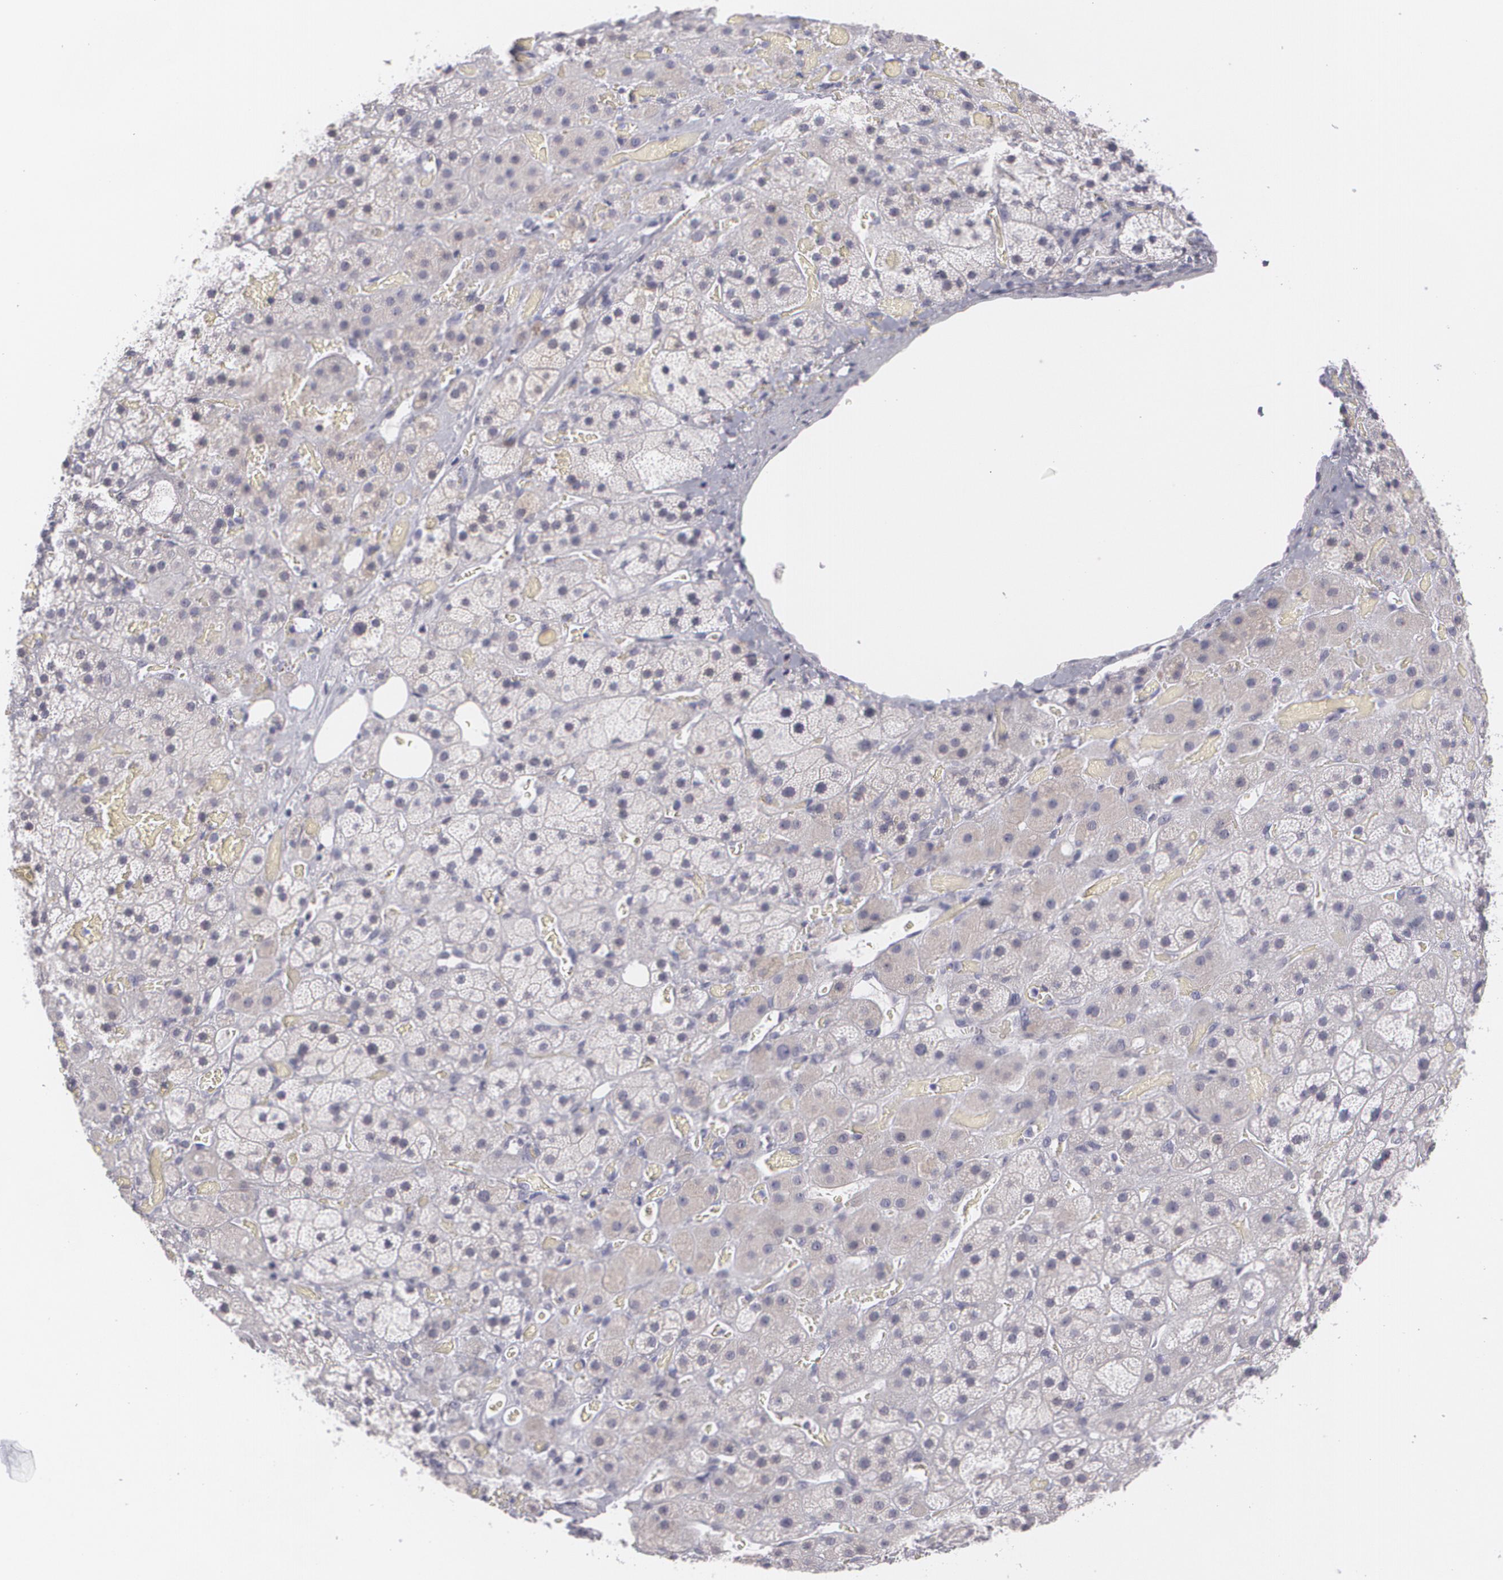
{"staining": {"intensity": "negative", "quantity": "none", "location": "none"}, "tissue": "adrenal gland", "cell_type": "Glandular cells", "image_type": "normal", "snomed": [{"axis": "morphology", "description": "Normal tissue, NOS"}, {"axis": "topography", "description": "Adrenal gland"}], "caption": "Protein analysis of unremarkable adrenal gland shows no significant staining in glandular cells. Brightfield microscopy of immunohistochemistry (IHC) stained with DAB (brown) and hematoxylin (blue), captured at high magnification.", "gene": "MBNL3", "patient": {"sex": "male", "age": 57}}